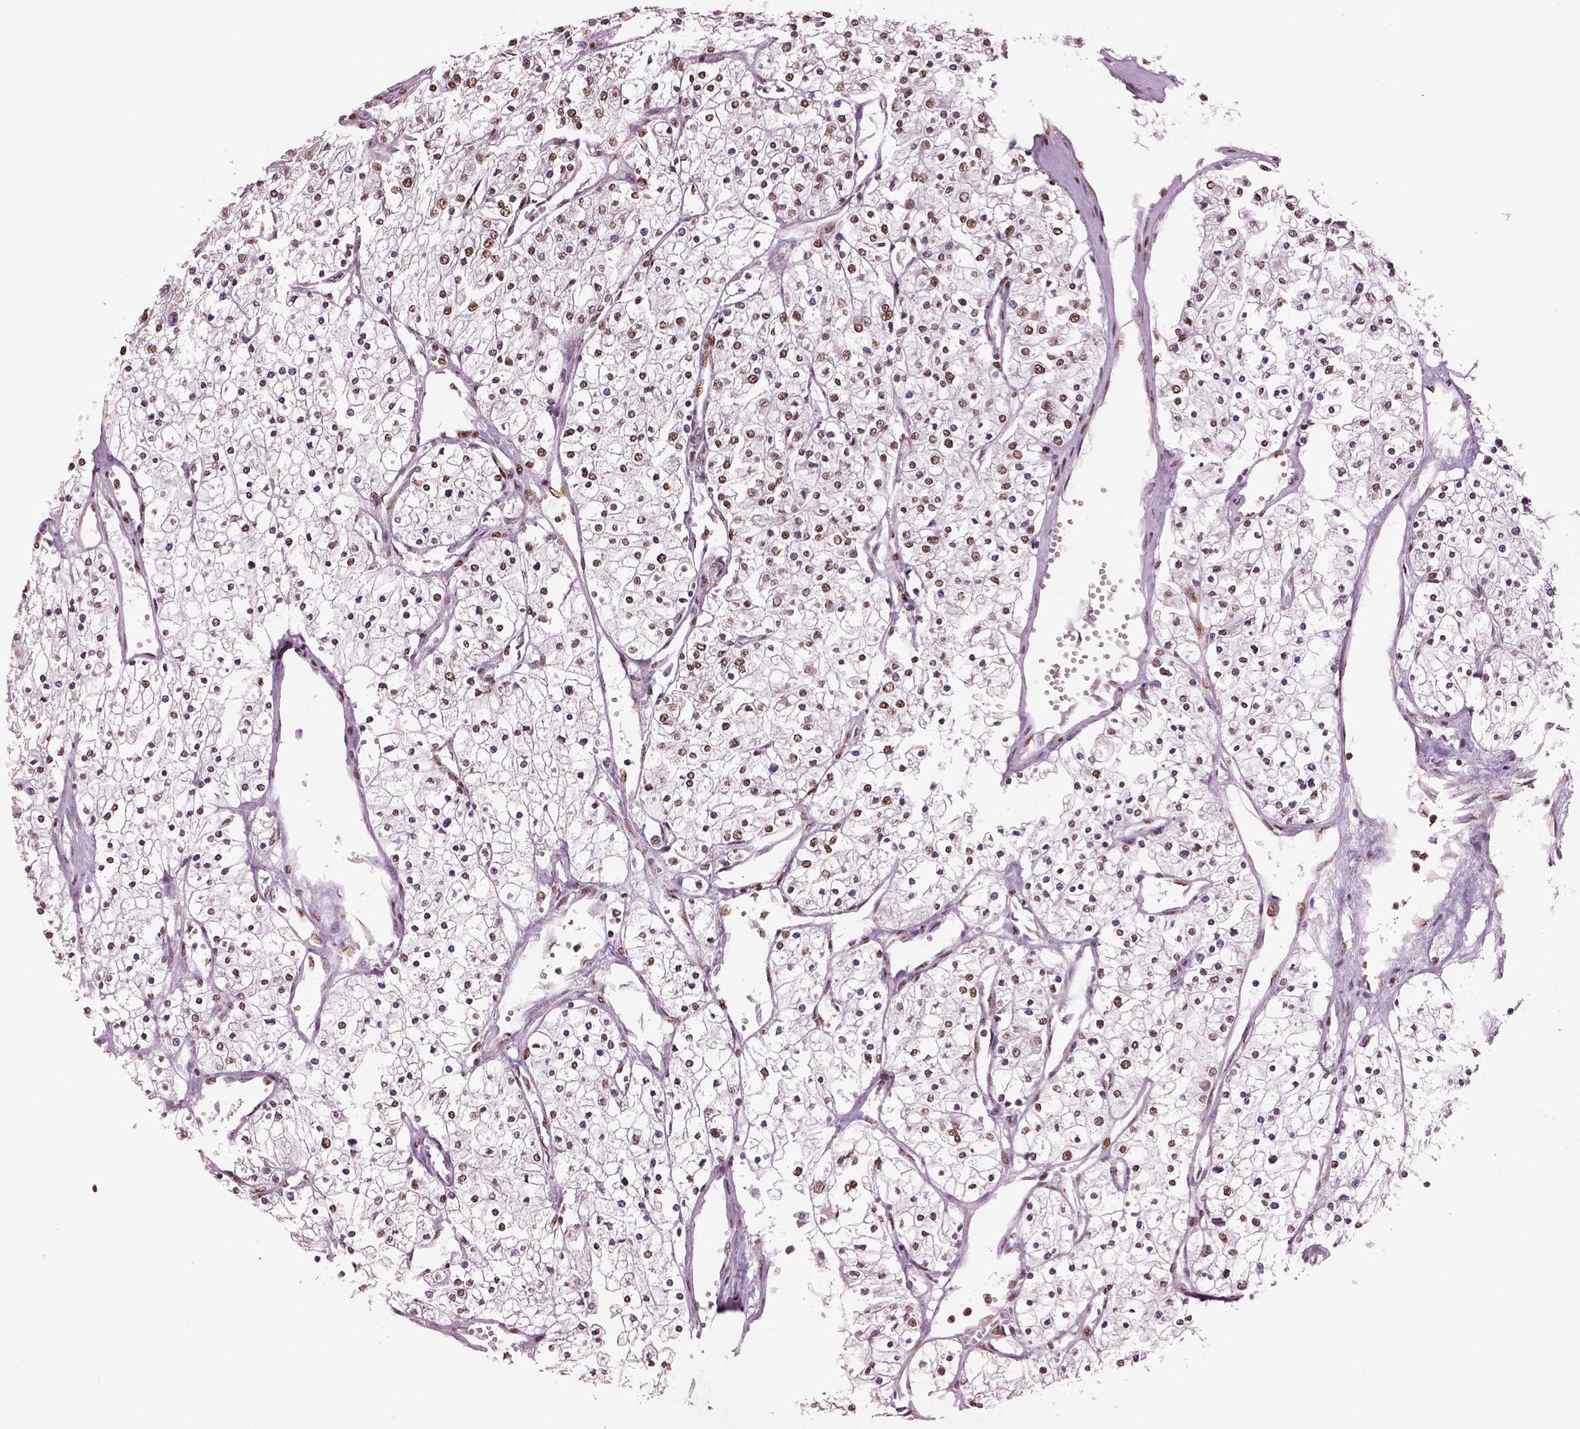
{"staining": {"intensity": "moderate", "quantity": "25%-75%", "location": "nuclear"}, "tissue": "renal cancer", "cell_type": "Tumor cells", "image_type": "cancer", "snomed": [{"axis": "morphology", "description": "Adenocarcinoma, NOS"}, {"axis": "topography", "description": "Kidney"}], "caption": "The immunohistochemical stain highlights moderate nuclear expression in tumor cells of renal cancer (adenocarcinoma) tissue. (IHC, brightfield microscopy, high magnification).", "gene": "DDX3X", "patient": {"sex": "male", "age": 80}}